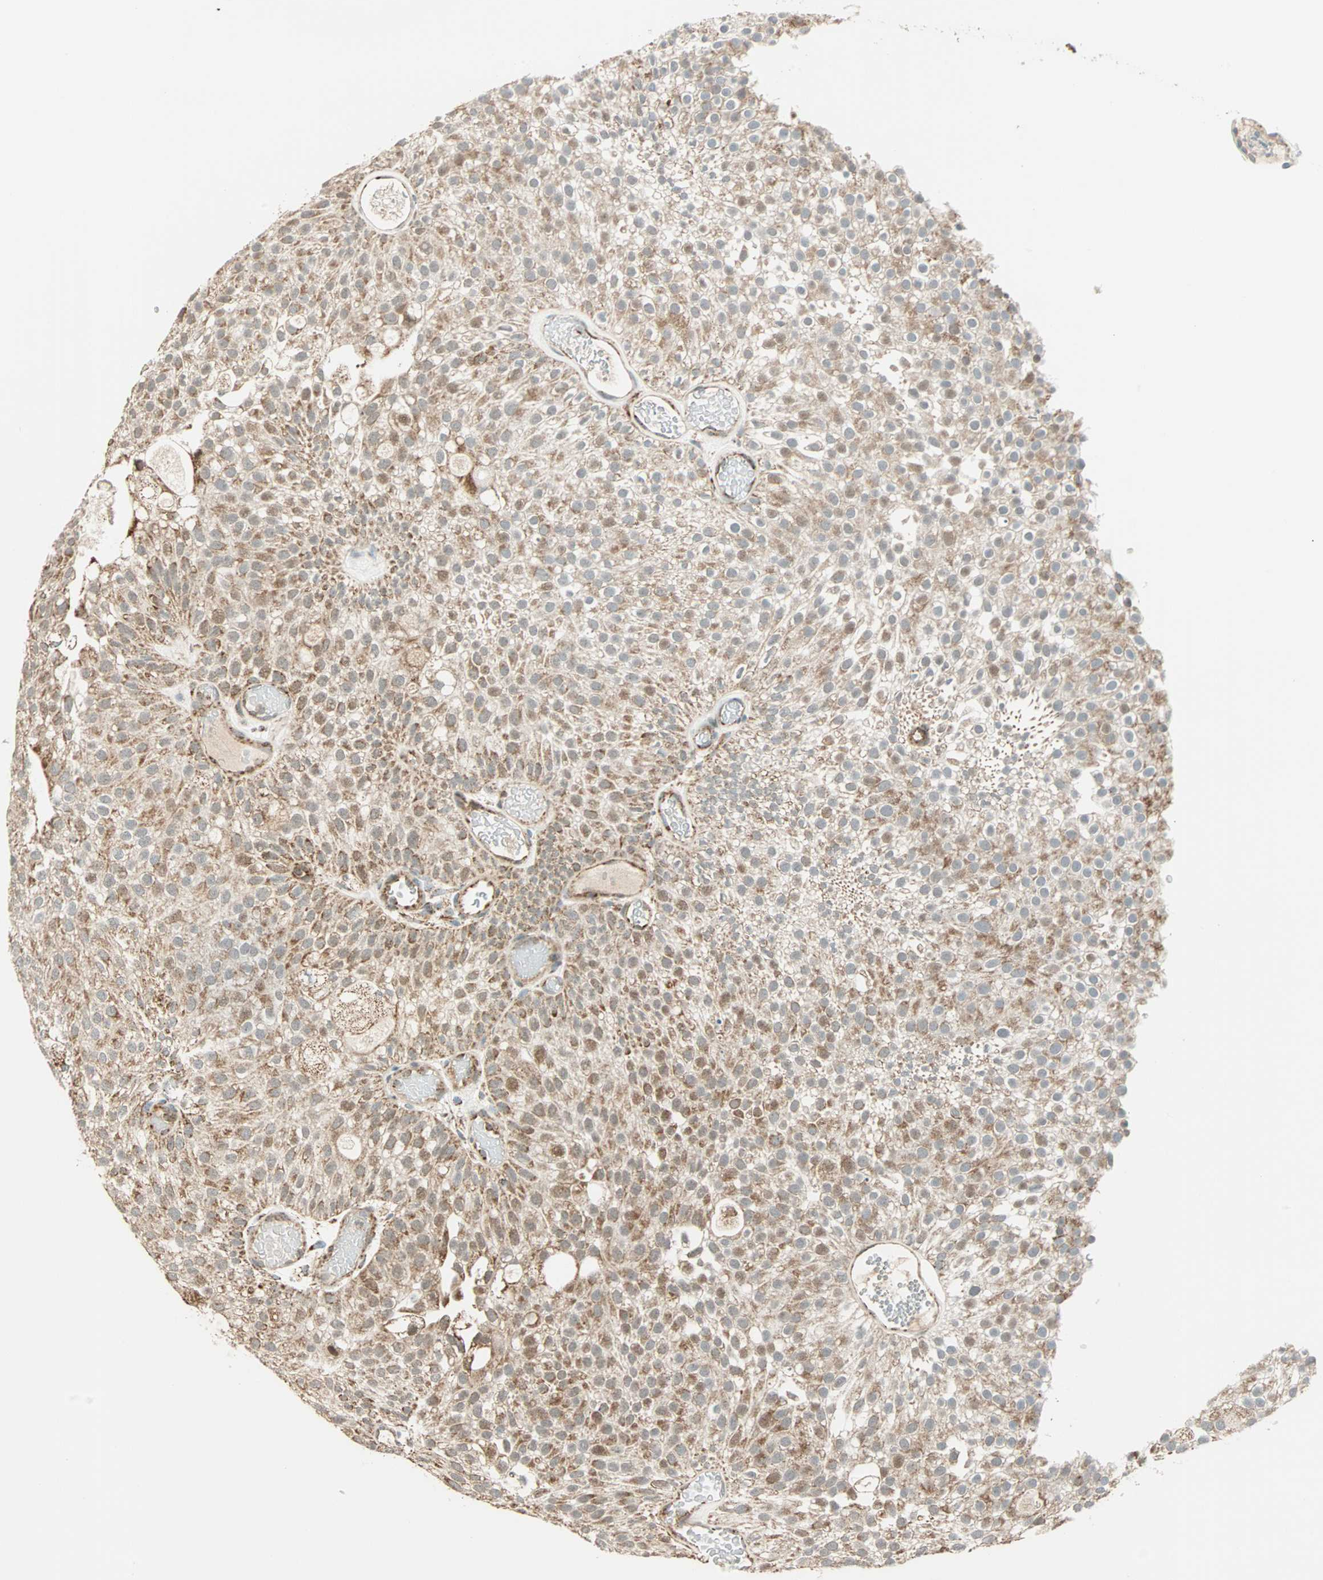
{"staining": {"intensity": "moderate", "quantity": ">75%", "location": "cytoplasmic/membranous,nuclear"}, "tissue": "urothelial cancer", "cell_type": "Tumor cells", "image_type": "cancer", "snomed": [{"axis": "morphology", "description": "Urothelial carcinoma, Low grade"}, {"axis": "topography", "description": "Urinary bladder"}], "caption": "Human urothelial cancer stained for a protein (brown) displays moderate cytoplasmic/membranous and nuclear positive positivity in about >75% of tumor cells.", "gene": "SPRY4", "patient": {"sex": "male", "age": 78}}